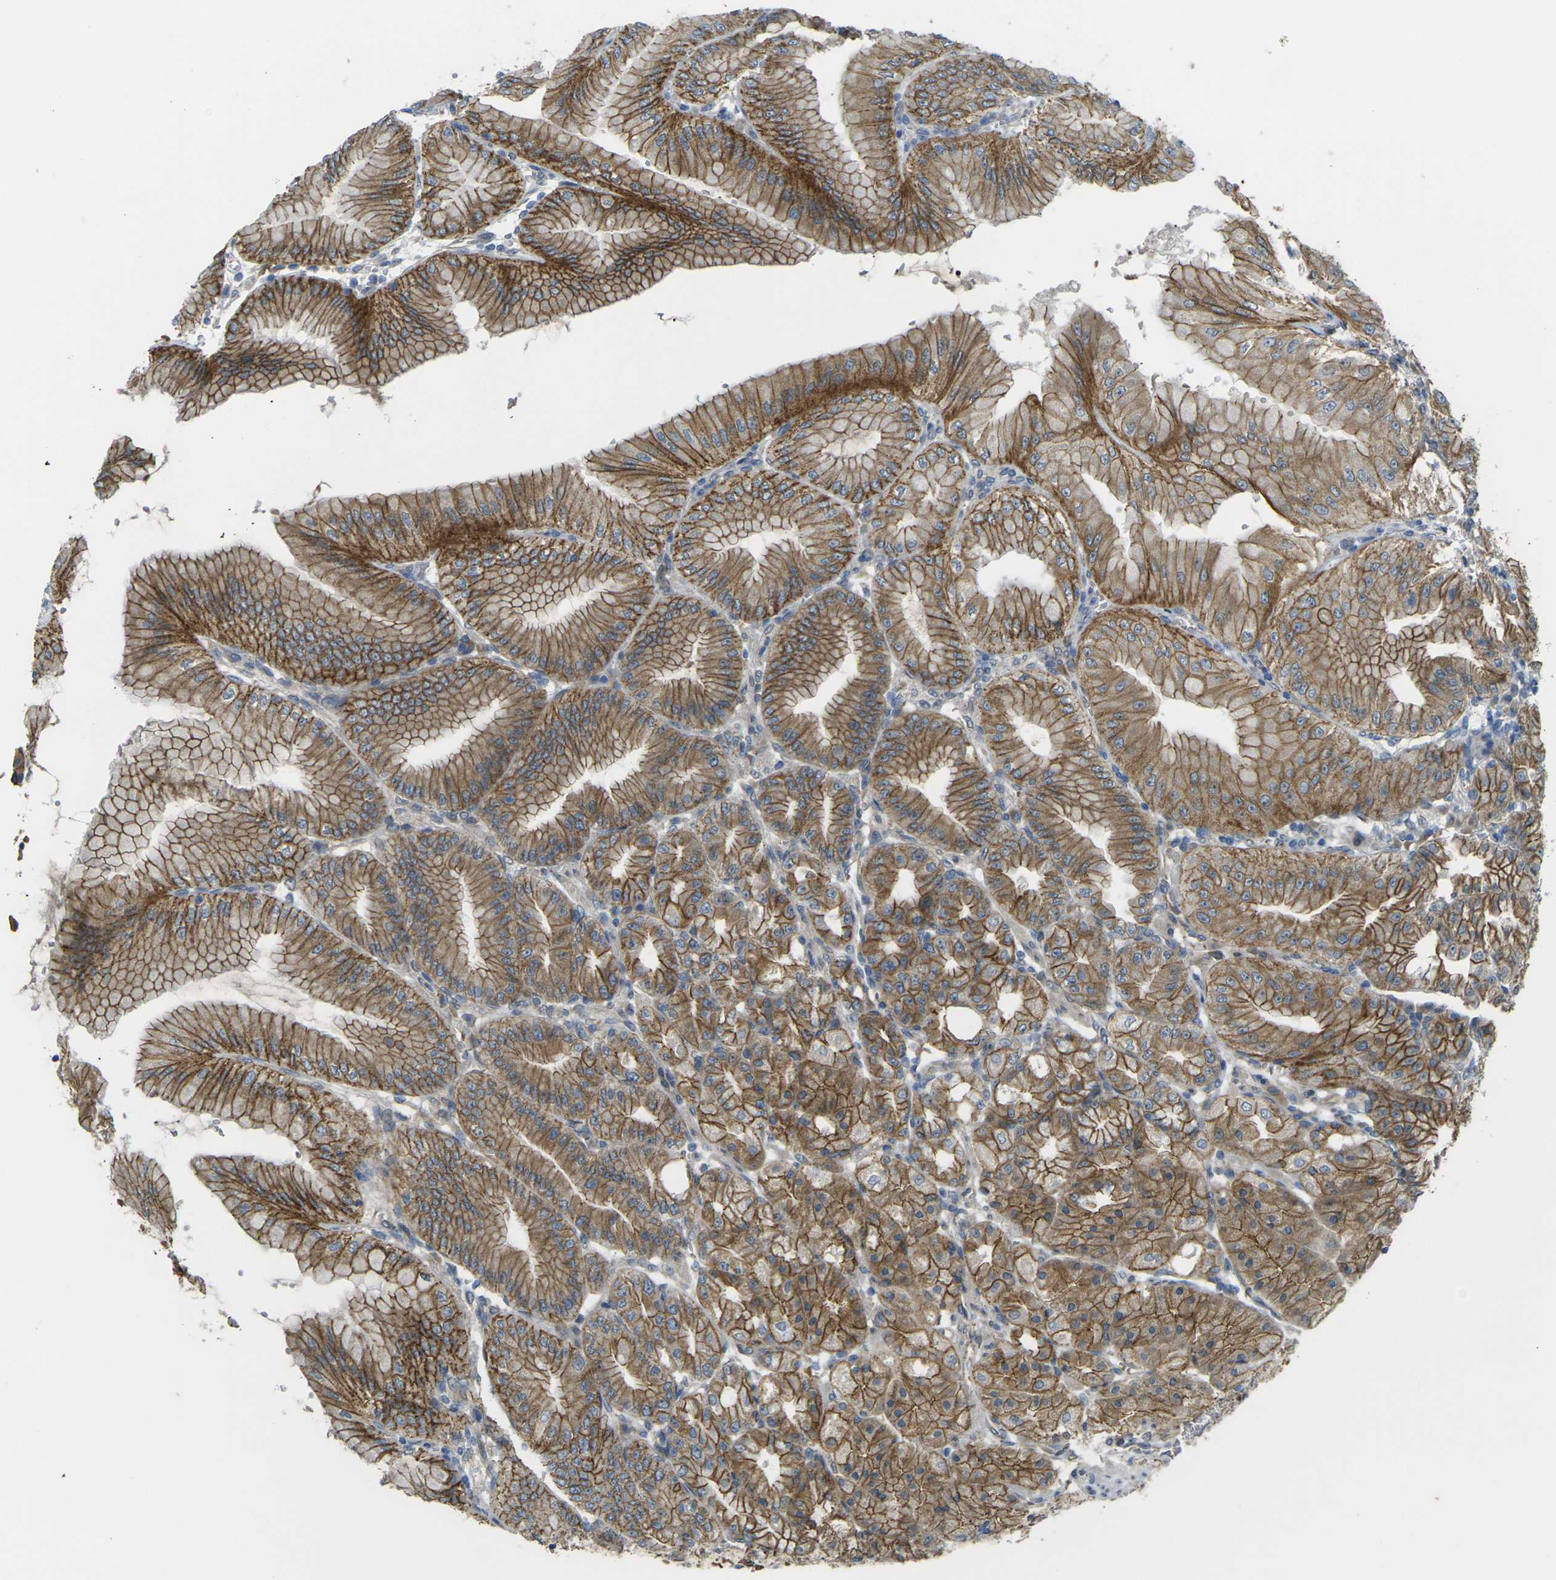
{"staining": {"intensity": "strong", "quantity": ">75%", "location": "cytoplasmic/membranous"}, "tissue": "stomach", "cell_type": "Glandular cells", "image_type": "normal", "snomed": [{"axis": "morphology", "description": "Normal tissue, NOS"}, {"axis": "topography", "description": "Stomach, lower"}], "caption": "A high amount of strong cytoplasmic/membranous positivity is appreciated in approximately >75% of glandular cells in benign stomach.", "gene": "RHBDD1", "patient": {"sex": "male", "age": 71}}